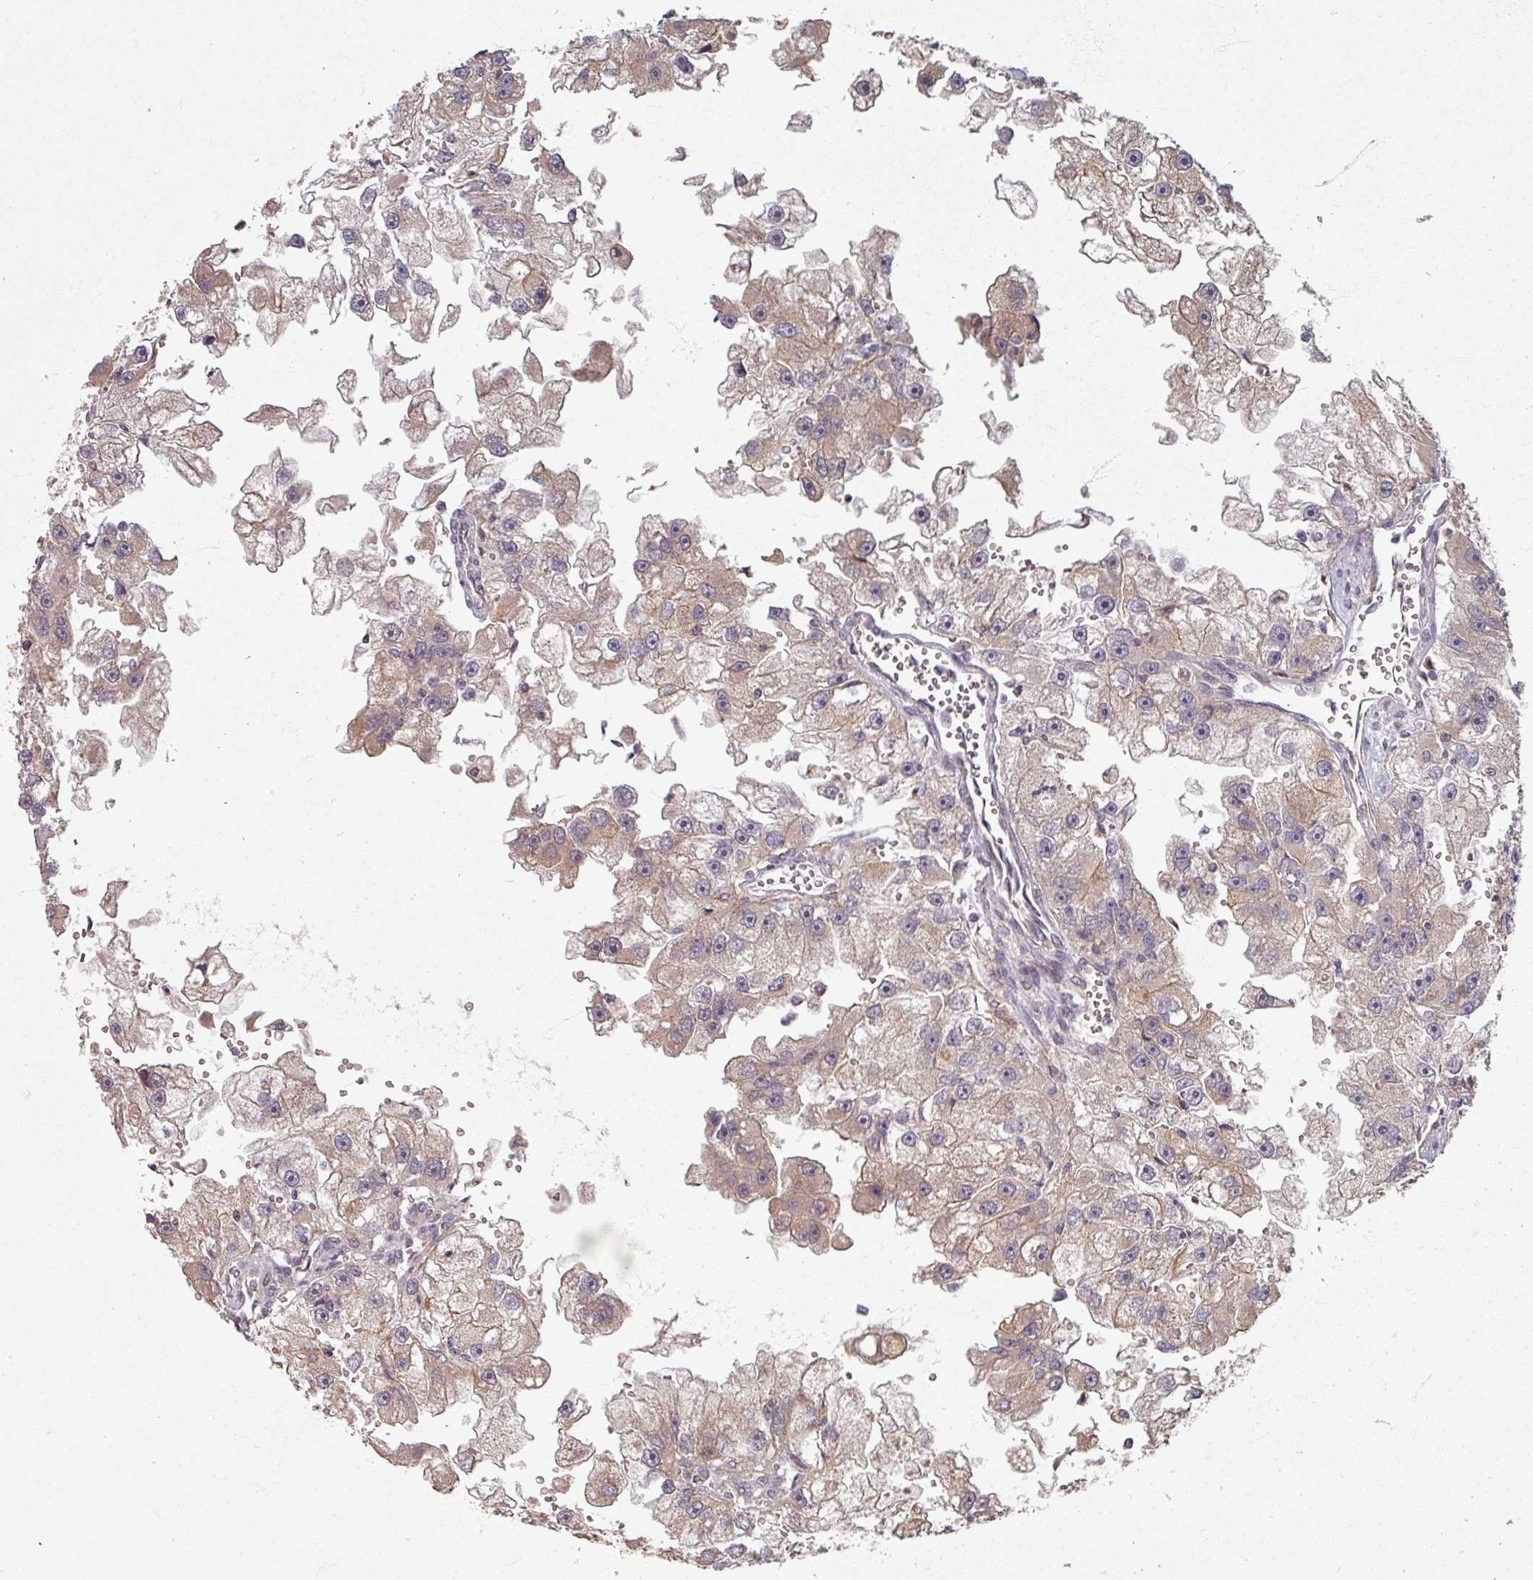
{"staining": {"intensity": "weak", "quantity": "25%-75%", "location": "cytoplasmic/membranous"}, "tissue": "renal cancer", "cell_type": "Tumor cells", "image_type": "cancer", "snomed": [{"axis": "morphology", "description": "Adenocarcinoma, NOS"}, {"axis": "topography", "description": "Kidney"}], "caption": "Renal cancer (adenocarcinoma) stained with a brown dye exhibits weak cytoplasmic/membranous positive positivity in about 25%-75% of tumor cells.", "gene": "STAM", "patient": {"sex": "male", "age": 63}}